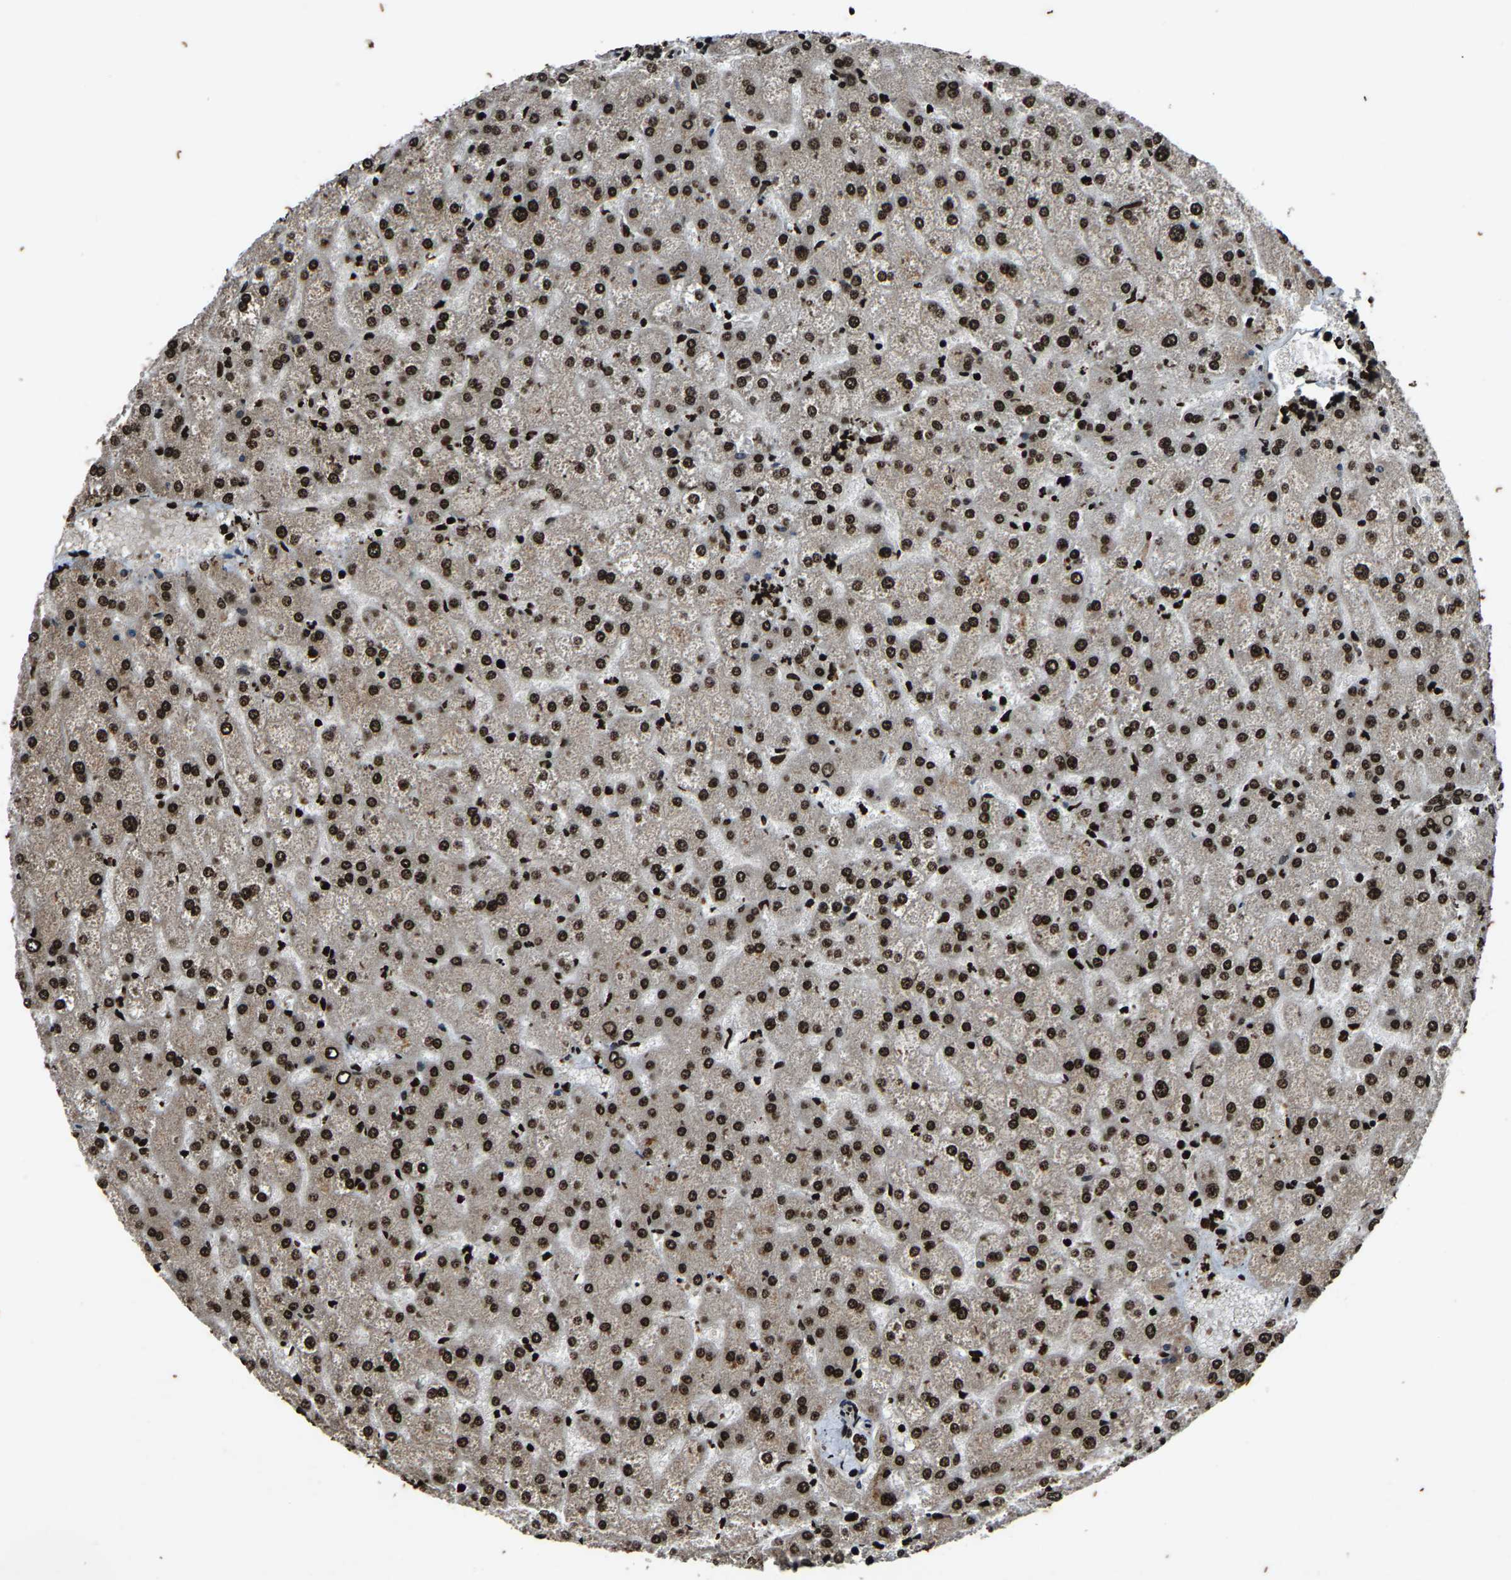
{"staining": {"intensity": "strong", "quantity": ">75%", "location": "nuclear"}, "tissue": "liver", "cell_type": "Cholangiocytes", "image_type": "normal", "snomed": [{"axis": "morphology", "description": "Normal tissue, NOS"}, {"axis": "topography", "description": "Liver"}], "caption": "Cholangiocytes demonstrate high levels of strong nuclear expression in about >75% of cells in unremarkable liver.", "gene": "H4C1", "patient": {"sex": "female", "age": 32}}